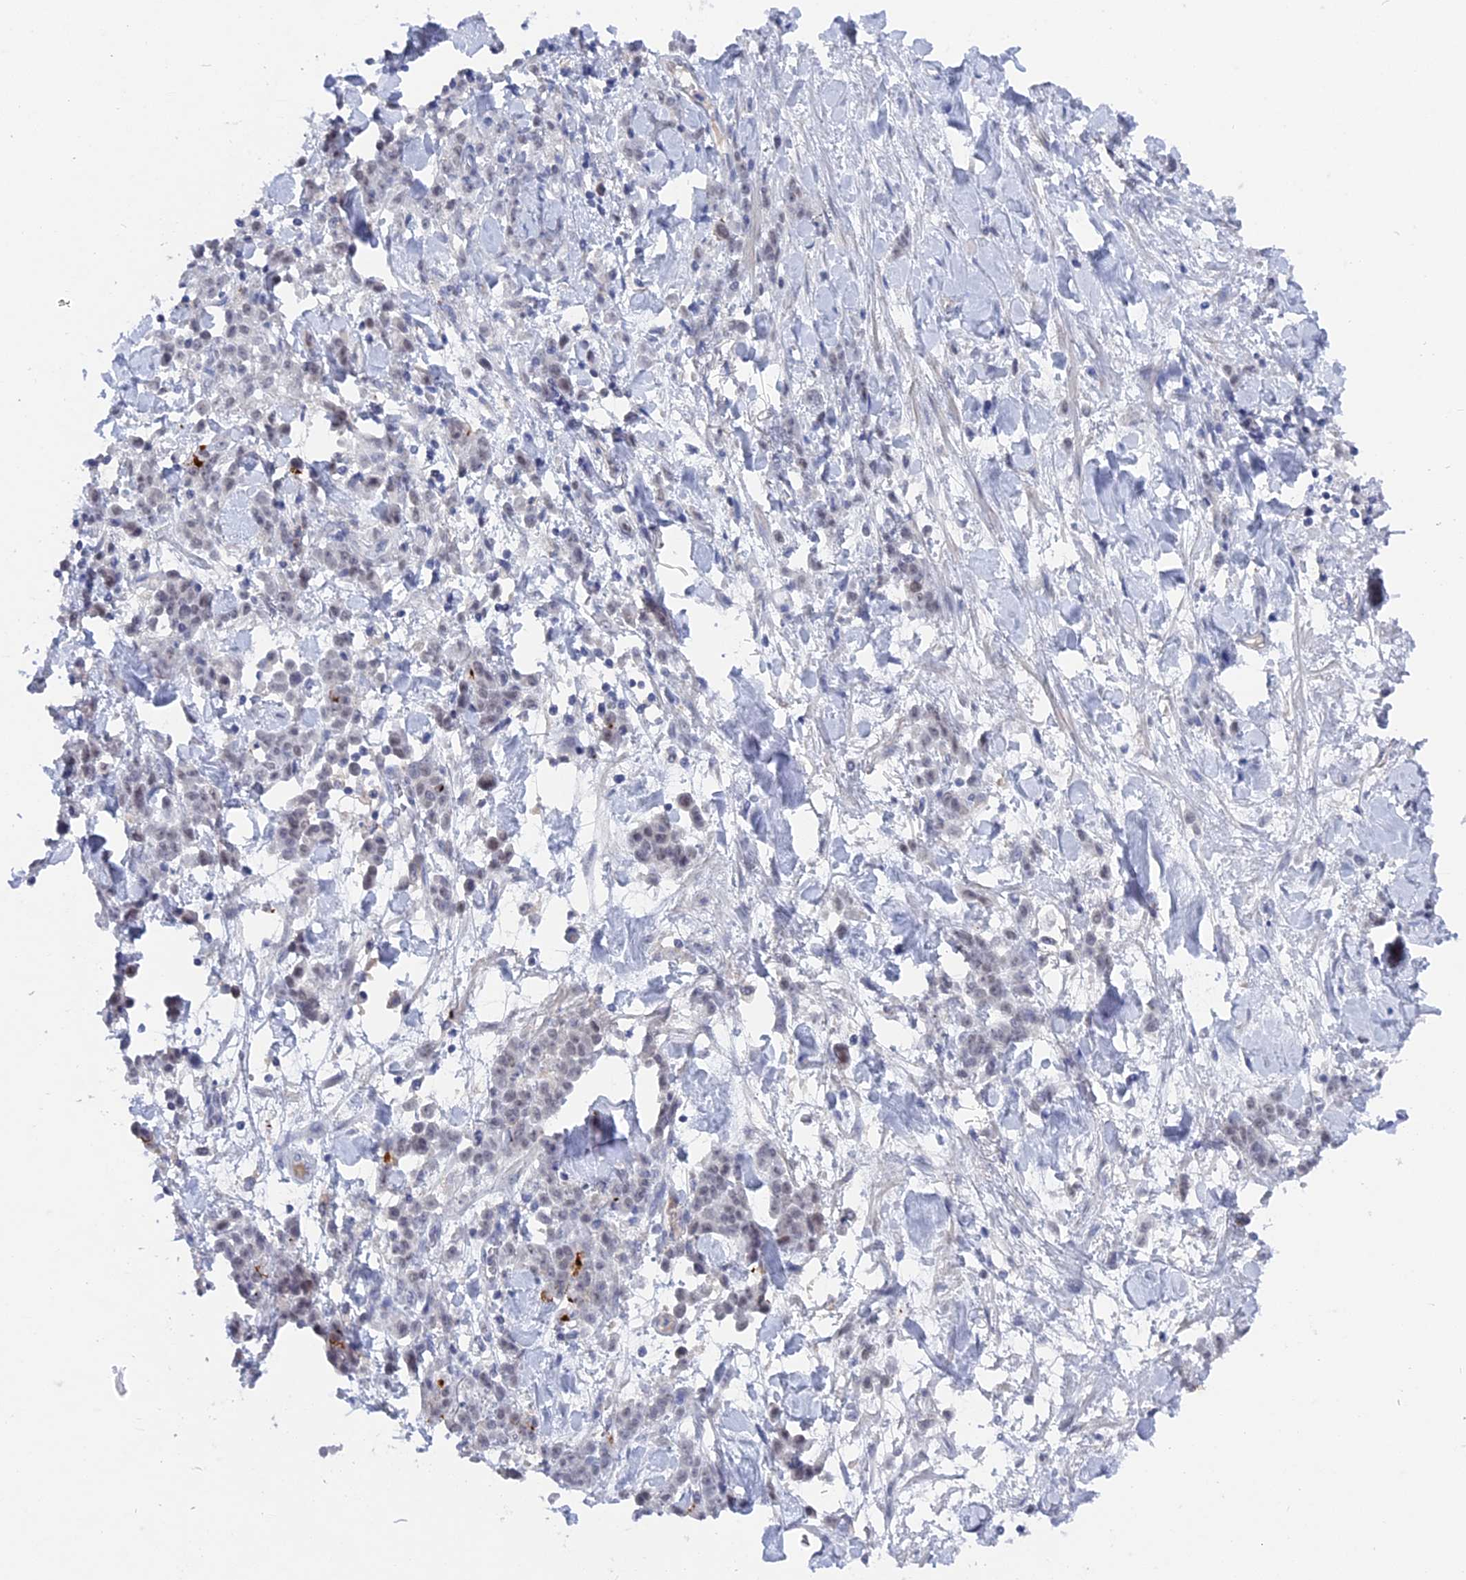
{"staining": {"intensity": "weak", "quantity": "<25%", "location": "nuclear"}, "tissue": "stomach cancer", "cell_type": "Tumor cells", "image_type": "cancer", "snomed": [{"axis": "morphology", "description": "Normal tissue, NOS"}, {"axis": "morphology", "description": "Adenocarcinoma, NOS"}, {"axis": "topography", "description": "Stomach"}], "caption": "The immunohistochemistry photomicrograph has no significant expression in tumor cells of stomach adenocarcinoma tissue.", "gene": "BRD2", "patient": {"sex": "male", "age": 82}}